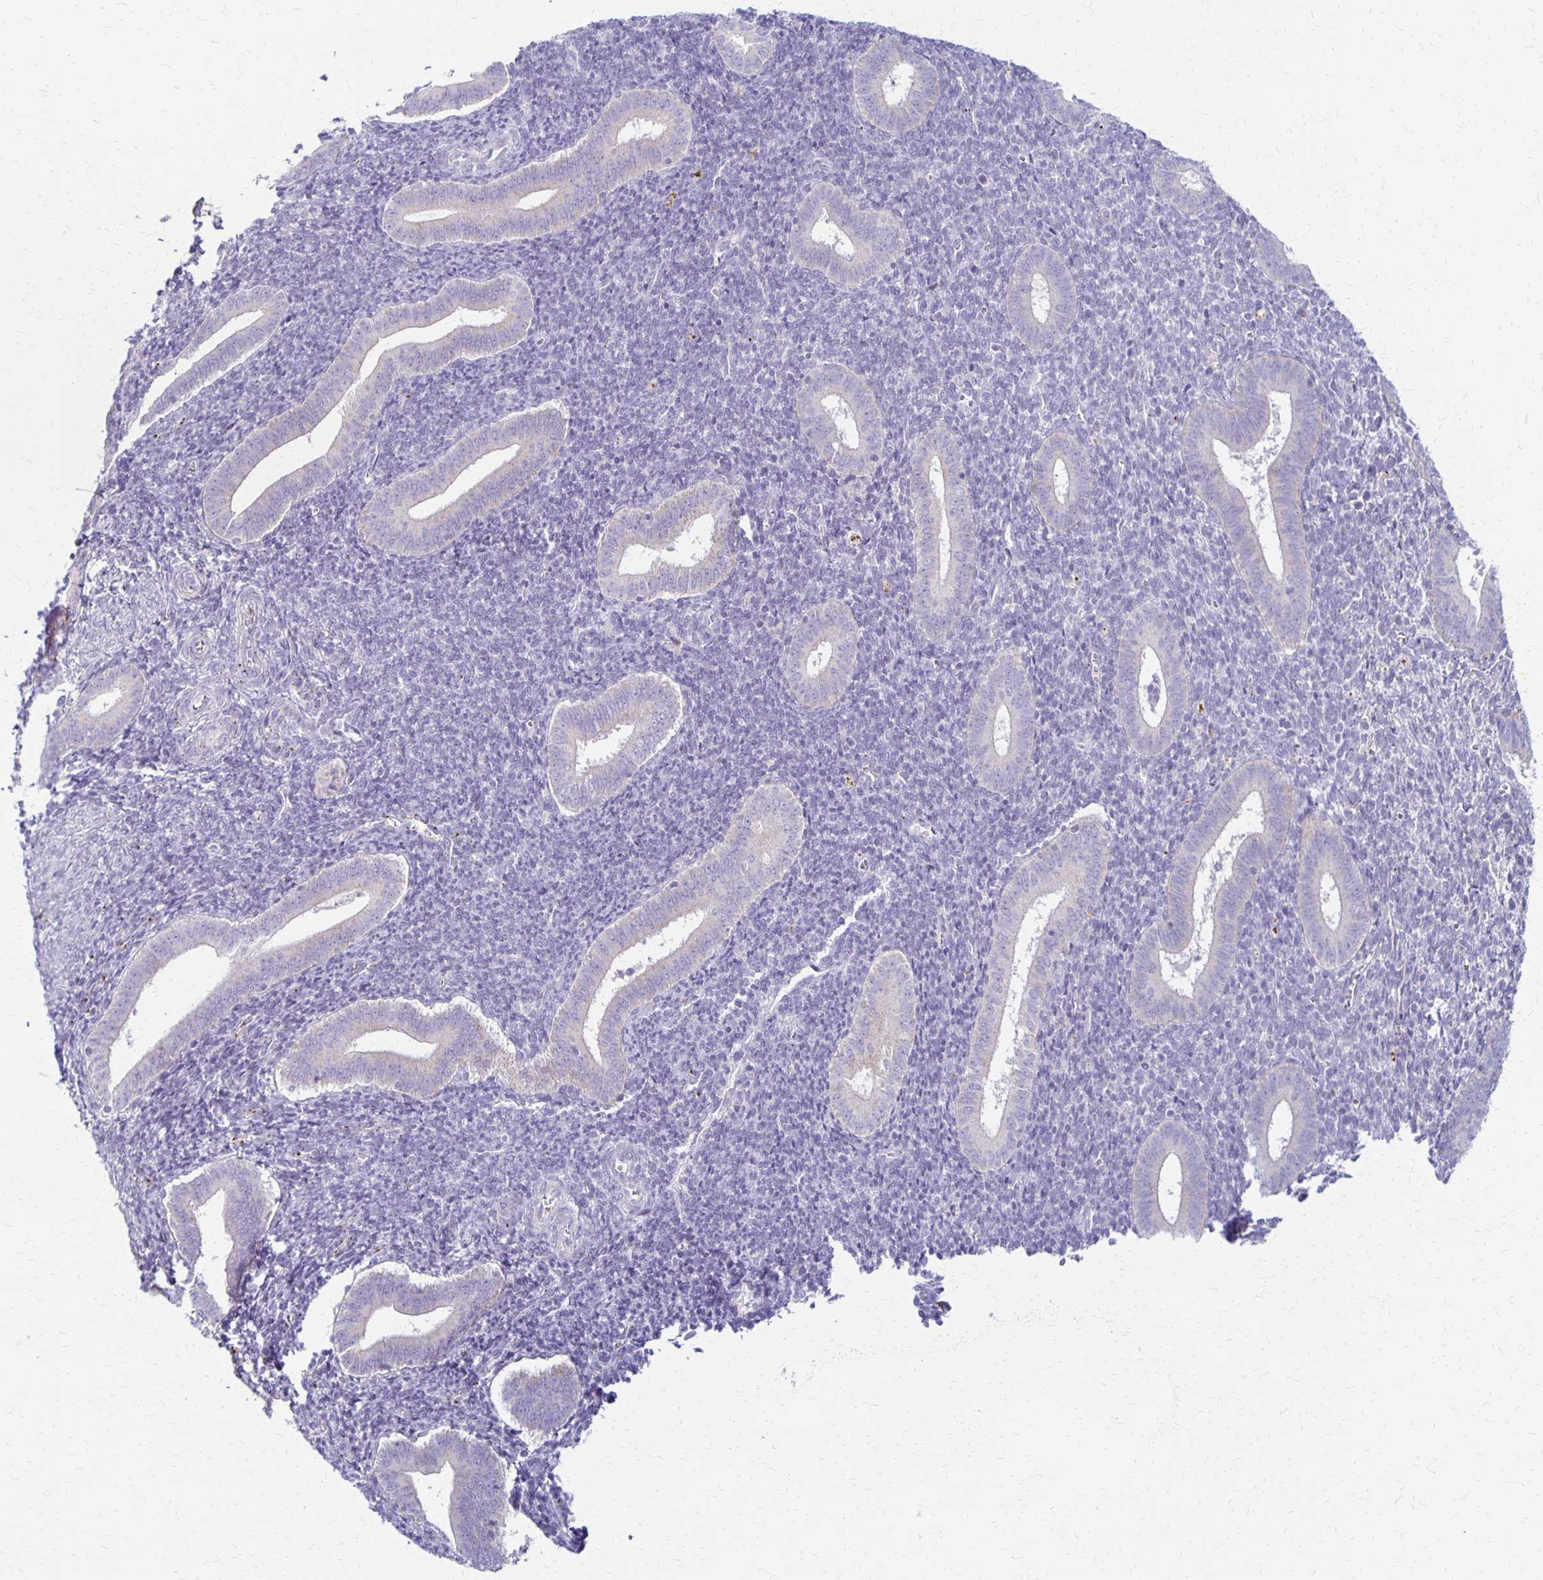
{"staining": {"intensity": "negative", "quantity": "none", "location": "none"}, "tissue": "endometrium", "cell_type": "Cells in endometrial stroma", "image_type": "normal", "snomed": [{"axis": "morphology", "description": "Normal tissue, NOS"}, {"axis": "topography", "description": "Endometrium"}], "caption": "Immunohistochemistry (IHC) micrograph of unremarkable endometrium: endometrium stained with DAB (3,3'-diaminobenzidine) reveals no significant protein positivity in cells in endometrial stroma. (Brightfield microscopy of DAB (3,3'-diaminobenzidine) immunohistochemistry (IHC) at high magnification).", "gene": "RHOC", "patient": {"sex": "female", "age": 25}}